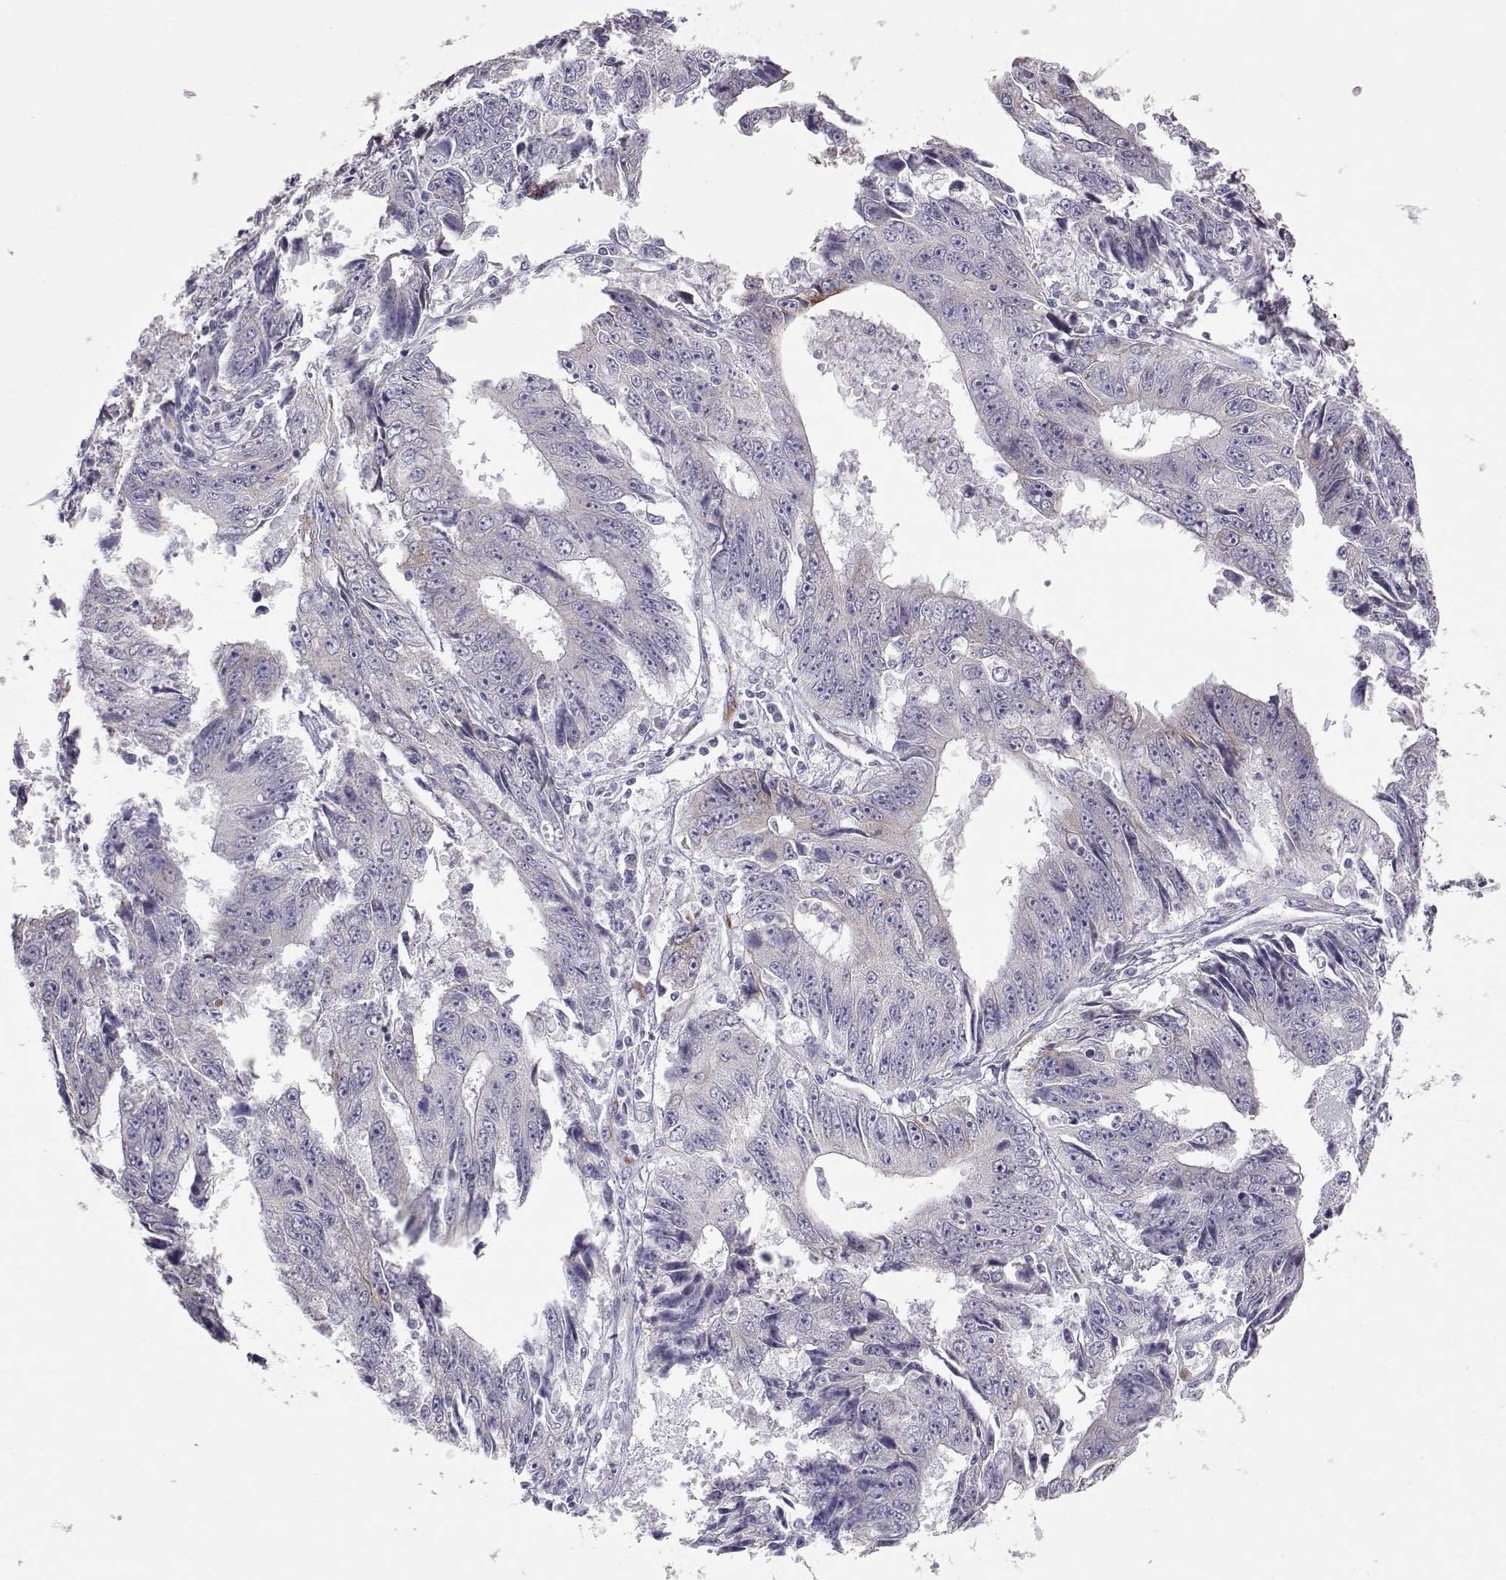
{"staining": {"intensity": "negative", "quantity": "none", "location": "none"}, "tissue": "liver cancer", "cell_type": "Tumor cells", "image_type": "cancer", "snomed": [{"axis": "morphology", "description": "Cholangiocarcinoma"}, {"axis": "topography", "description": "Liver"}], "caption": "A high-resolution image shows immunohistochemistry (IHC) staining of cholangiocarcinoma (liver), which exhibits no significant expression in tumor cells.", "gene": "LAMB3", "patient": {"sex": "male", "age": 65}}